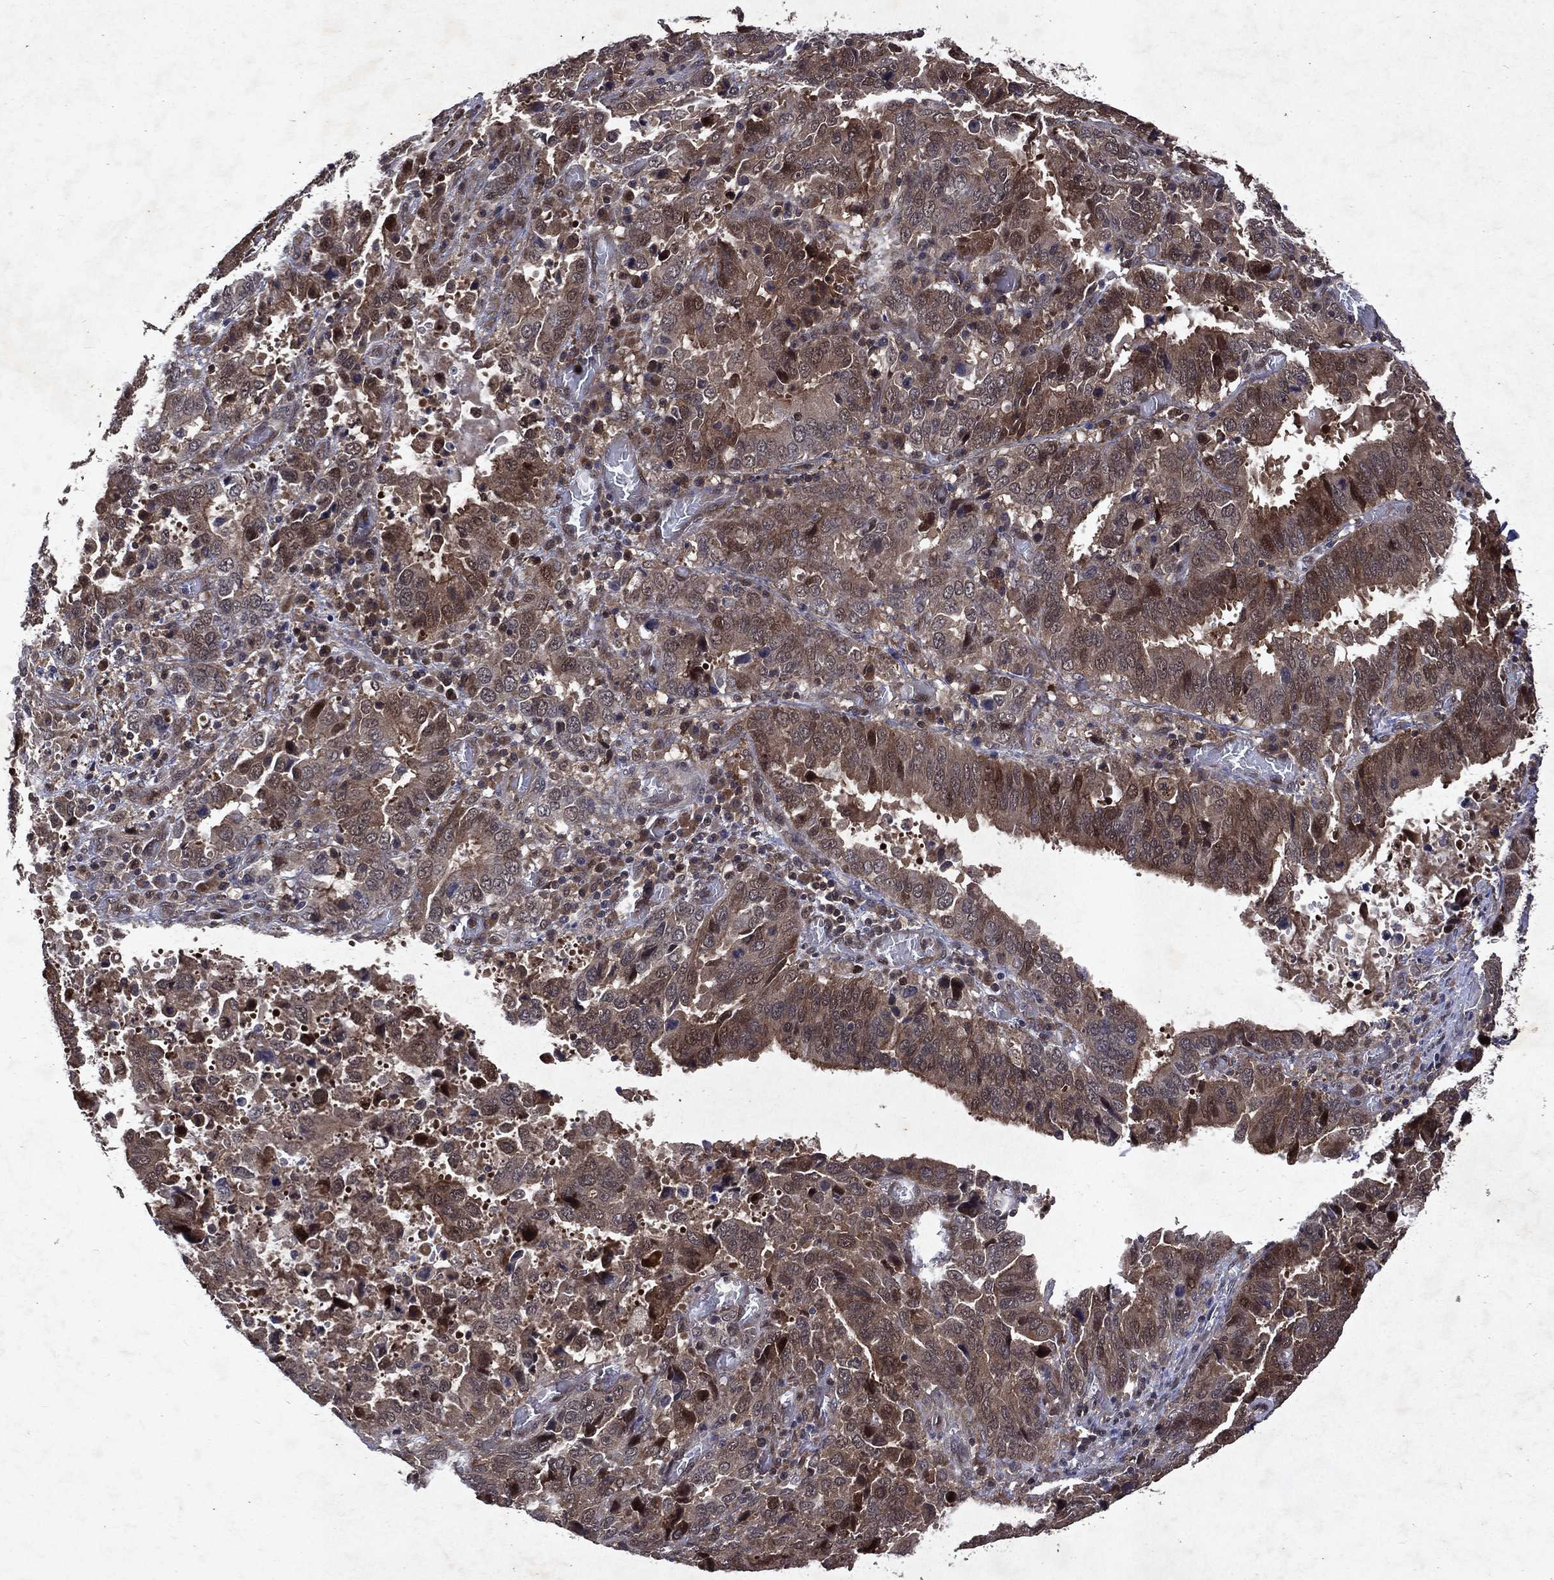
{"staining": {"intensity": "moderate", "quantity": ">75%", "location": "cytoplasmic/membranous,nuclear"}, "tissue": "stomach cancer", "cell_type": "Tumor cells", "image_type": "cancer", "snomed": [{"axis": "morphology", "description": "Adenocarcinoma, NOS"}, {"axis": "topography", "description": "Stomach, upper"}], "caption": "There is medium levels of moderate cytoplasmic/membranous and nuclear expression in tumor cells of stomach adenocarcinoma, as demonstrated by immunohistochemical staining (brown color).", "gene": "MTAP", "patient": {"sex": "male", "age": 74}}